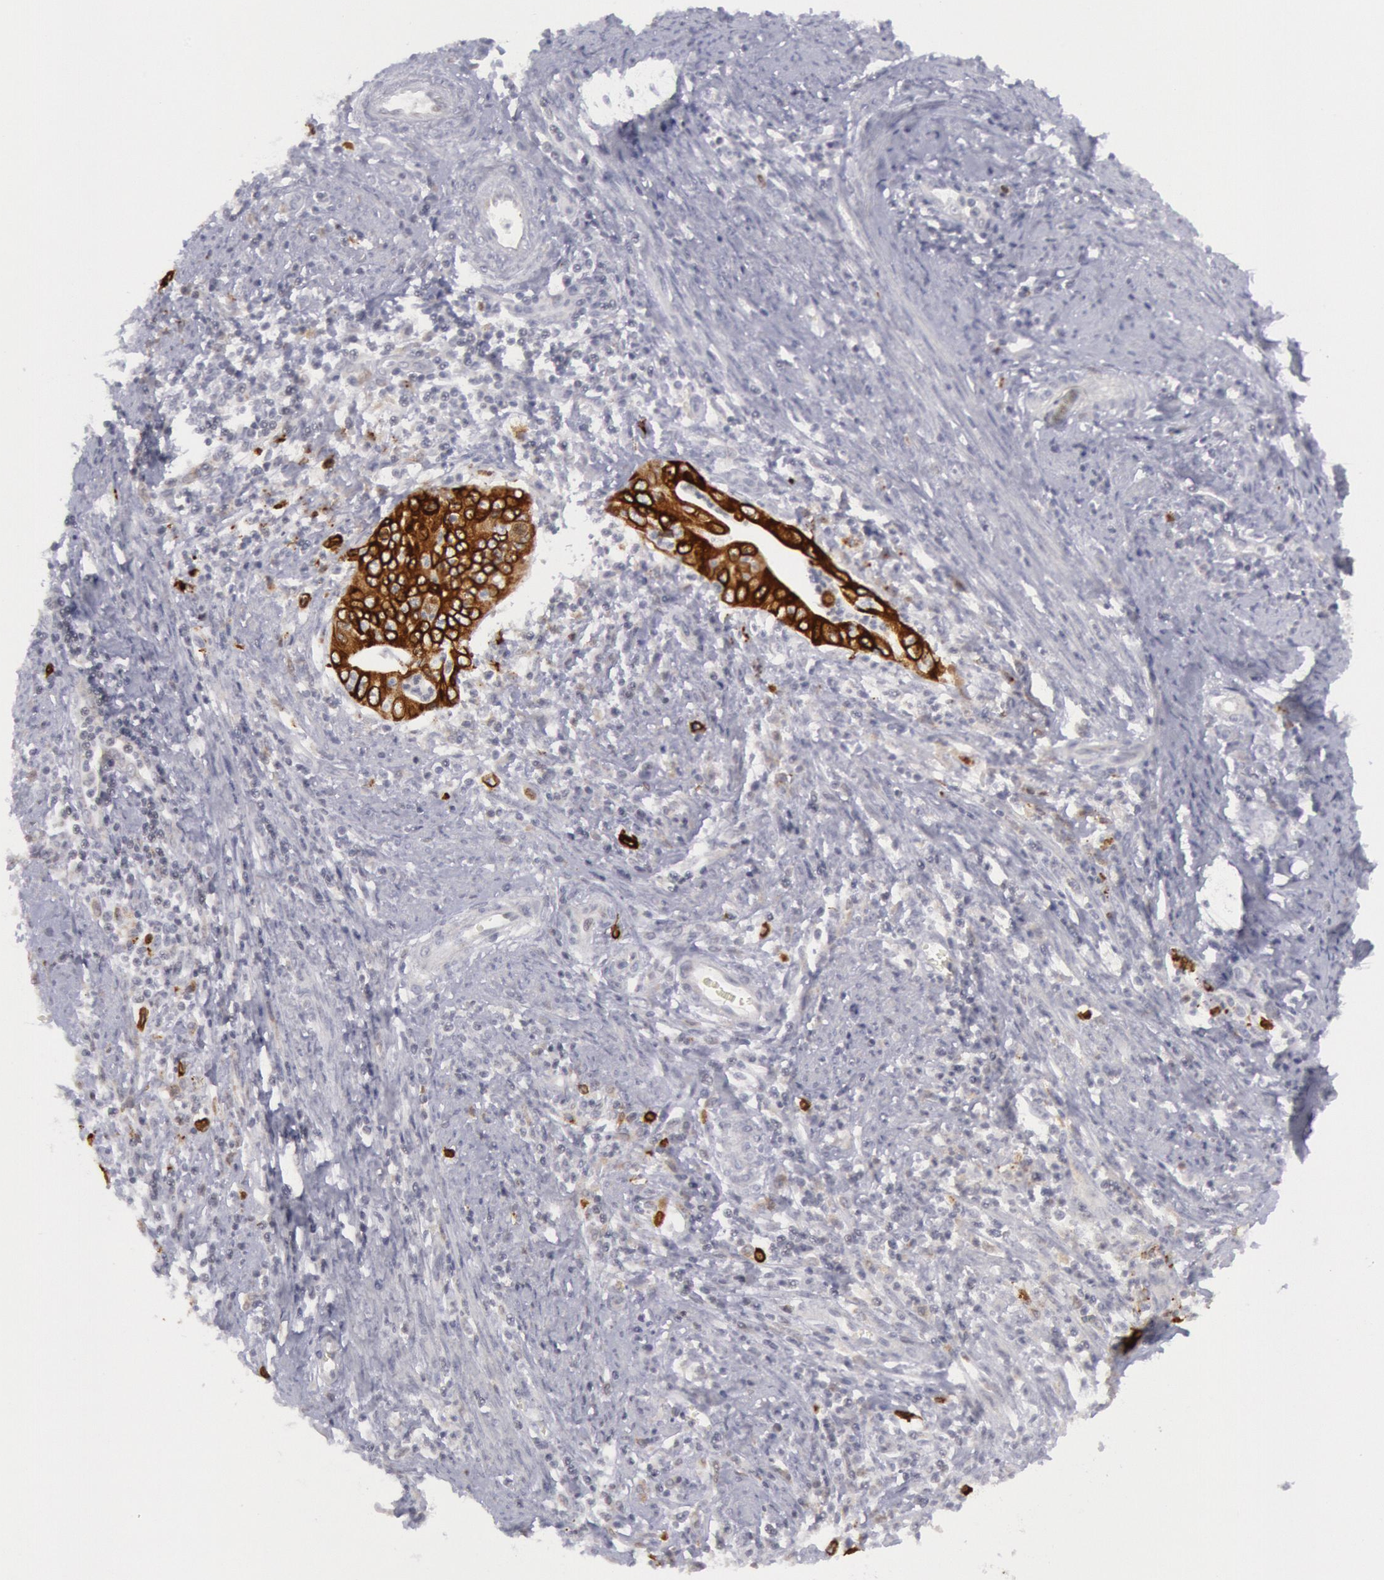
{"staining": {"intensity": "strong", "quantity": ">75%", "location": "cytoplasmic/membranous"}, "tissue": "cervical cancer", "cell_type": "Tumor cells", "image_type": "cancer", "snomed": [{"axis": "morphology", "description": "Normal tissue, NOS"}, {"axis": "morphology", "description": "Adenocarcinoma, NOS"}, {"axis": "topography", "description": "Cervix"}], "caption": "IHC photomicrograph of neoplastic tissue: cervical cancer (adenocarcinoma) stained using immunohistochemistry exhibits high levels of strong protein expression localized specifically in the cytoplasmic/membranous of tumor cells, appearing as a cytoplasmic/membranous brown color.", "gene": "PTGS2", "patient": {"sex": "female", "age": 34}}